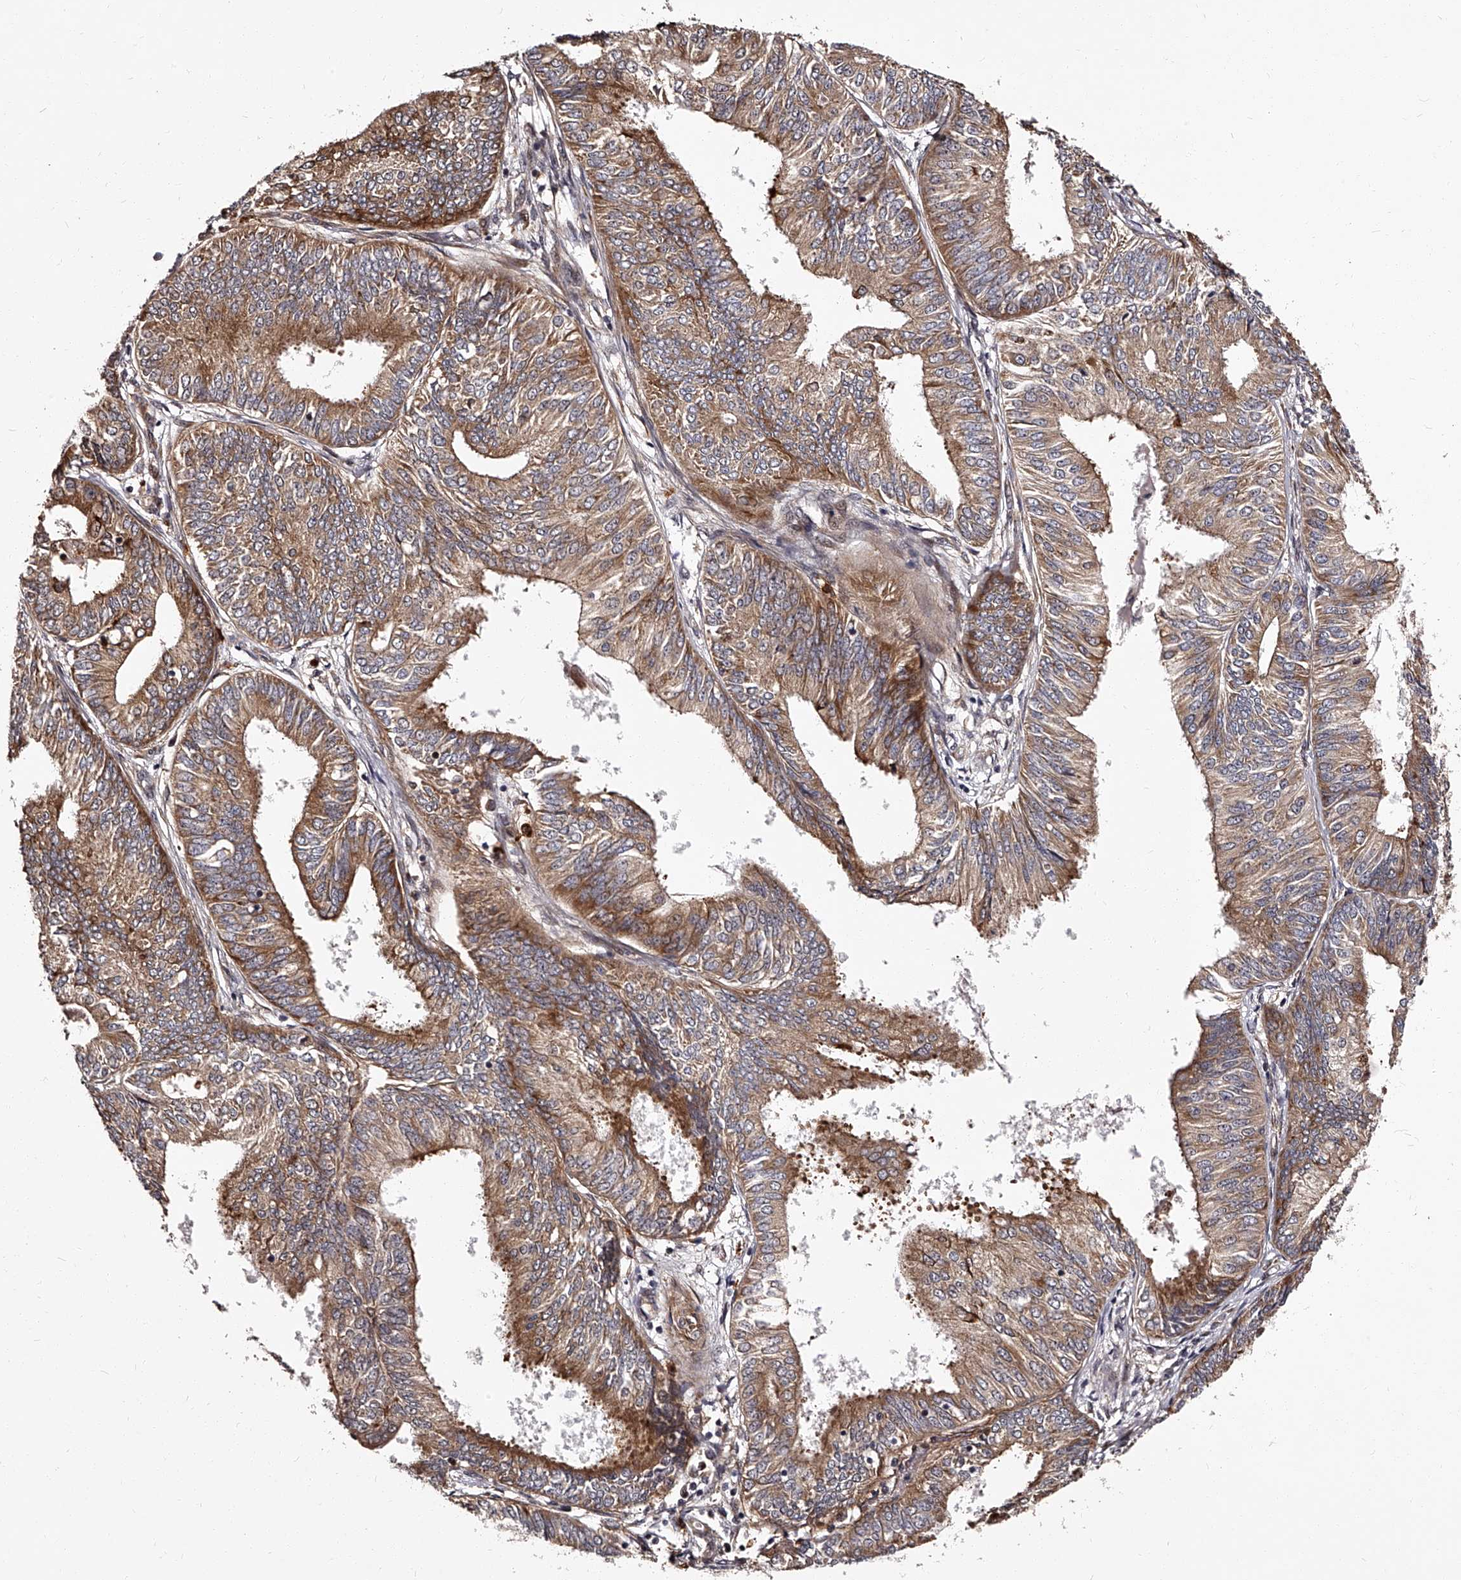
{"staining": {"intensity": "moderate", "quantity": ">75%", "location": "cytoplasmic/membranous"}, "tissue": "endometrial cancer", "cell_type": "Tumor cells", "image_type": "cancer", "snomed": [{"axis": "morphology", "description": "Adenocarcinoma, NOS"}, {"axis": "topography", "description": "Endometrium"}], "caption": "A brown stain highlights moderate cytoplasmic/membranous expression of a protein in endometrial cancer (adenocarcinoma) tumor cells.", "gene": "RSC1A1", "patient": {"sex": "female", "age": 58}}